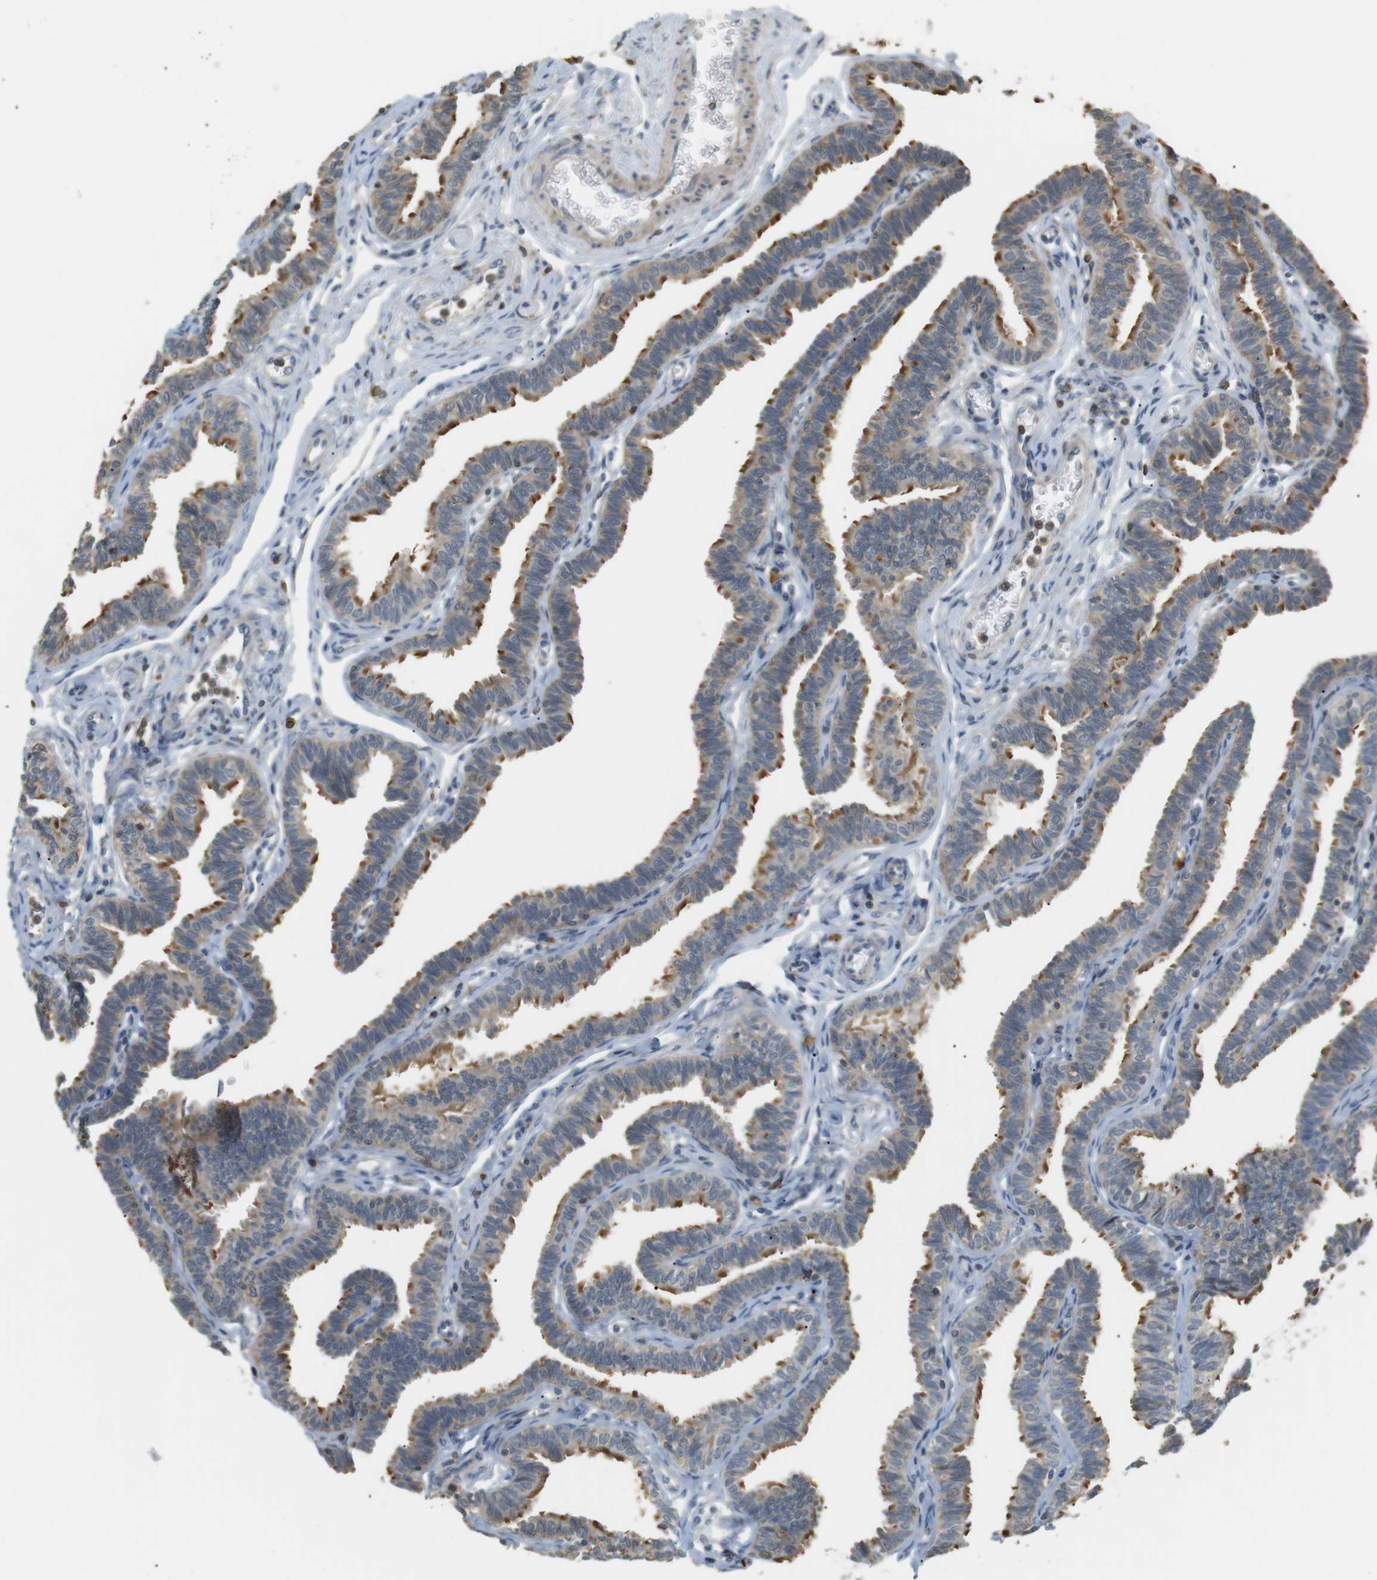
{"staining": {"intensity": "moderate", "quantity": ">75%", "location": "cytoplasmic/membranous"}, "tissue": "fallopian tube", "cell_type": "Glandular cells", "image_type": "normal", "snomed": [{"axis": "morphology", "description": "Normal tissue, NOS"}, {"axis": "topography", "description": "Fallopian tube"}, {"axis": "topography", "description": "Ovary"}], "caption": "Fallopian tube stained with a protein marker shows moderate staining in glandular cells.", "gene": "P2RY1", "patient": {"sex": "female", "age": 23}}